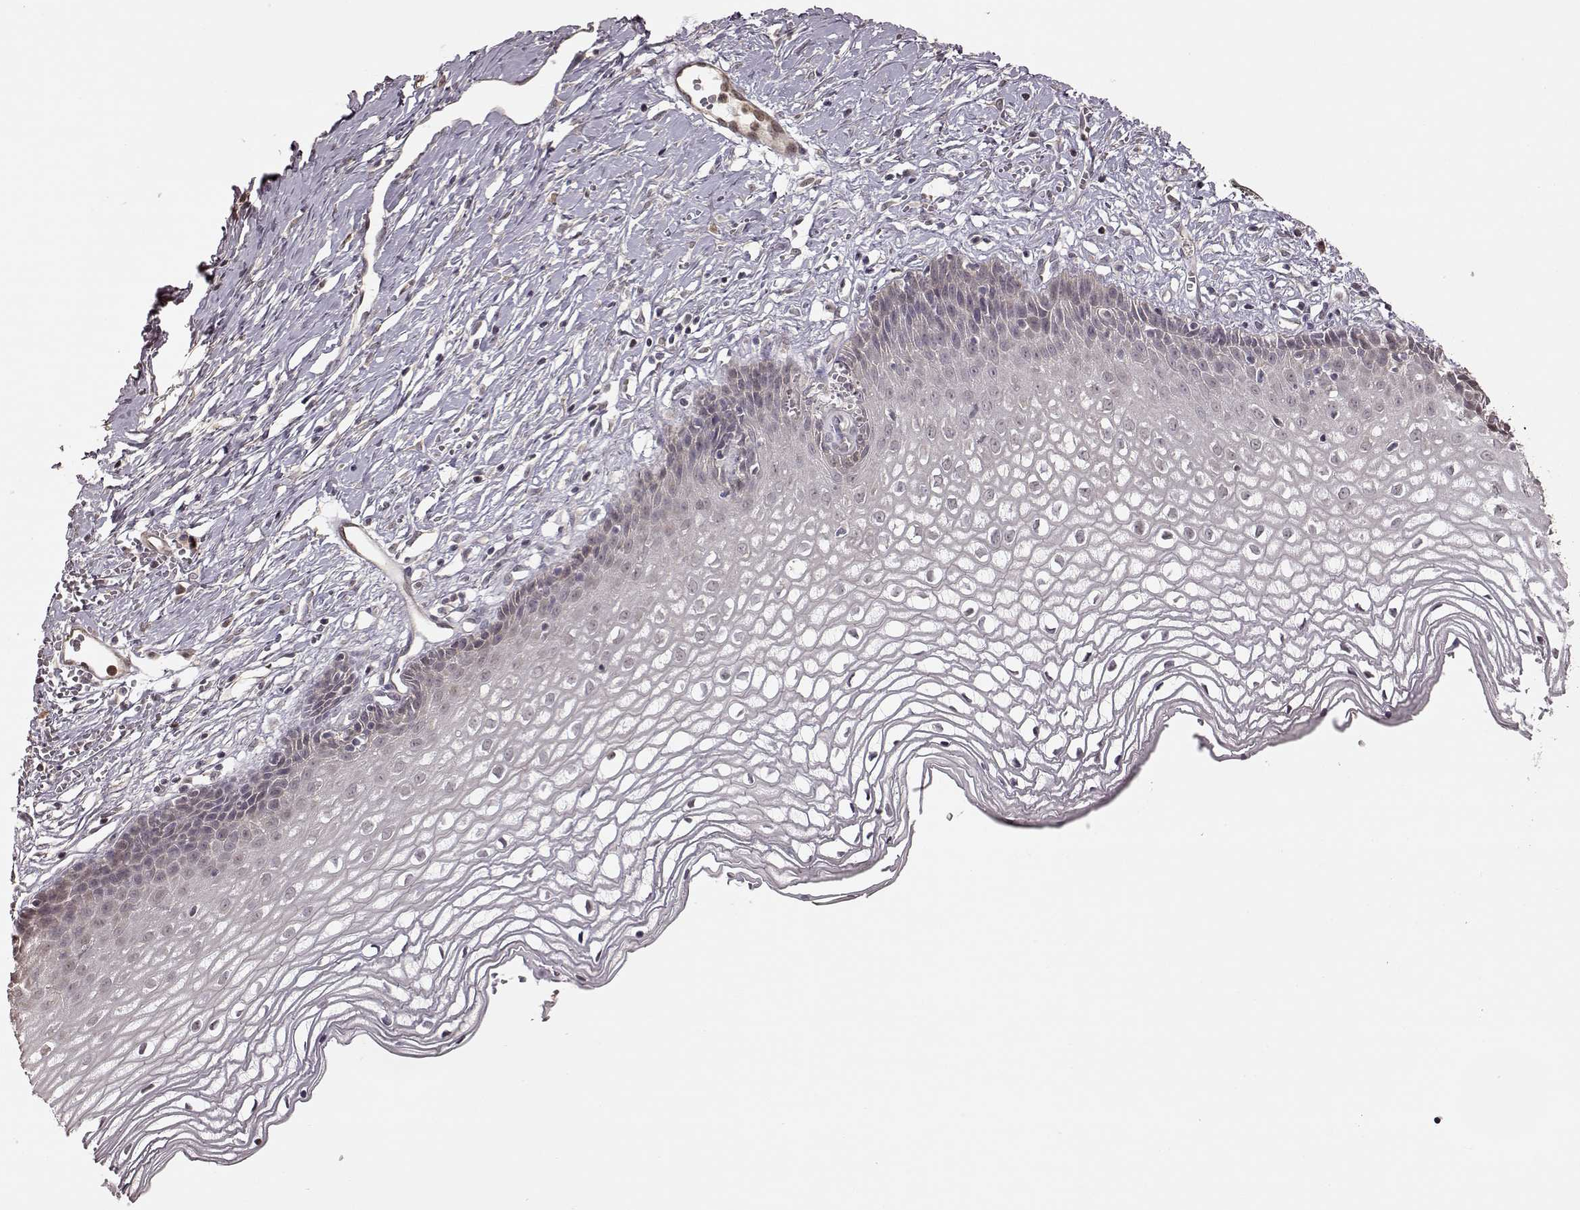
{"staining": {"intensity": "negative", "quantity": "none", "location": "none"}, "tissue": "cervix", "cell_type": "Squamous epithelial cells", "image_type": "normal", "snomed": [{"axis": "morphology", "description": "Normal tissue, NOS"}, {"axis": "topography", "description": "Cervix"}], "caption": "The histopathology image exhibits no staining of squamous epithelial cells in normal cervix. (Brightfield microscopy of DAB (3,3'-diaminobenzidine) immunohistochemistry (IHC) at high magnification).", "gene": "CRB1", "patient": {"sex": "female", "age": 40}}